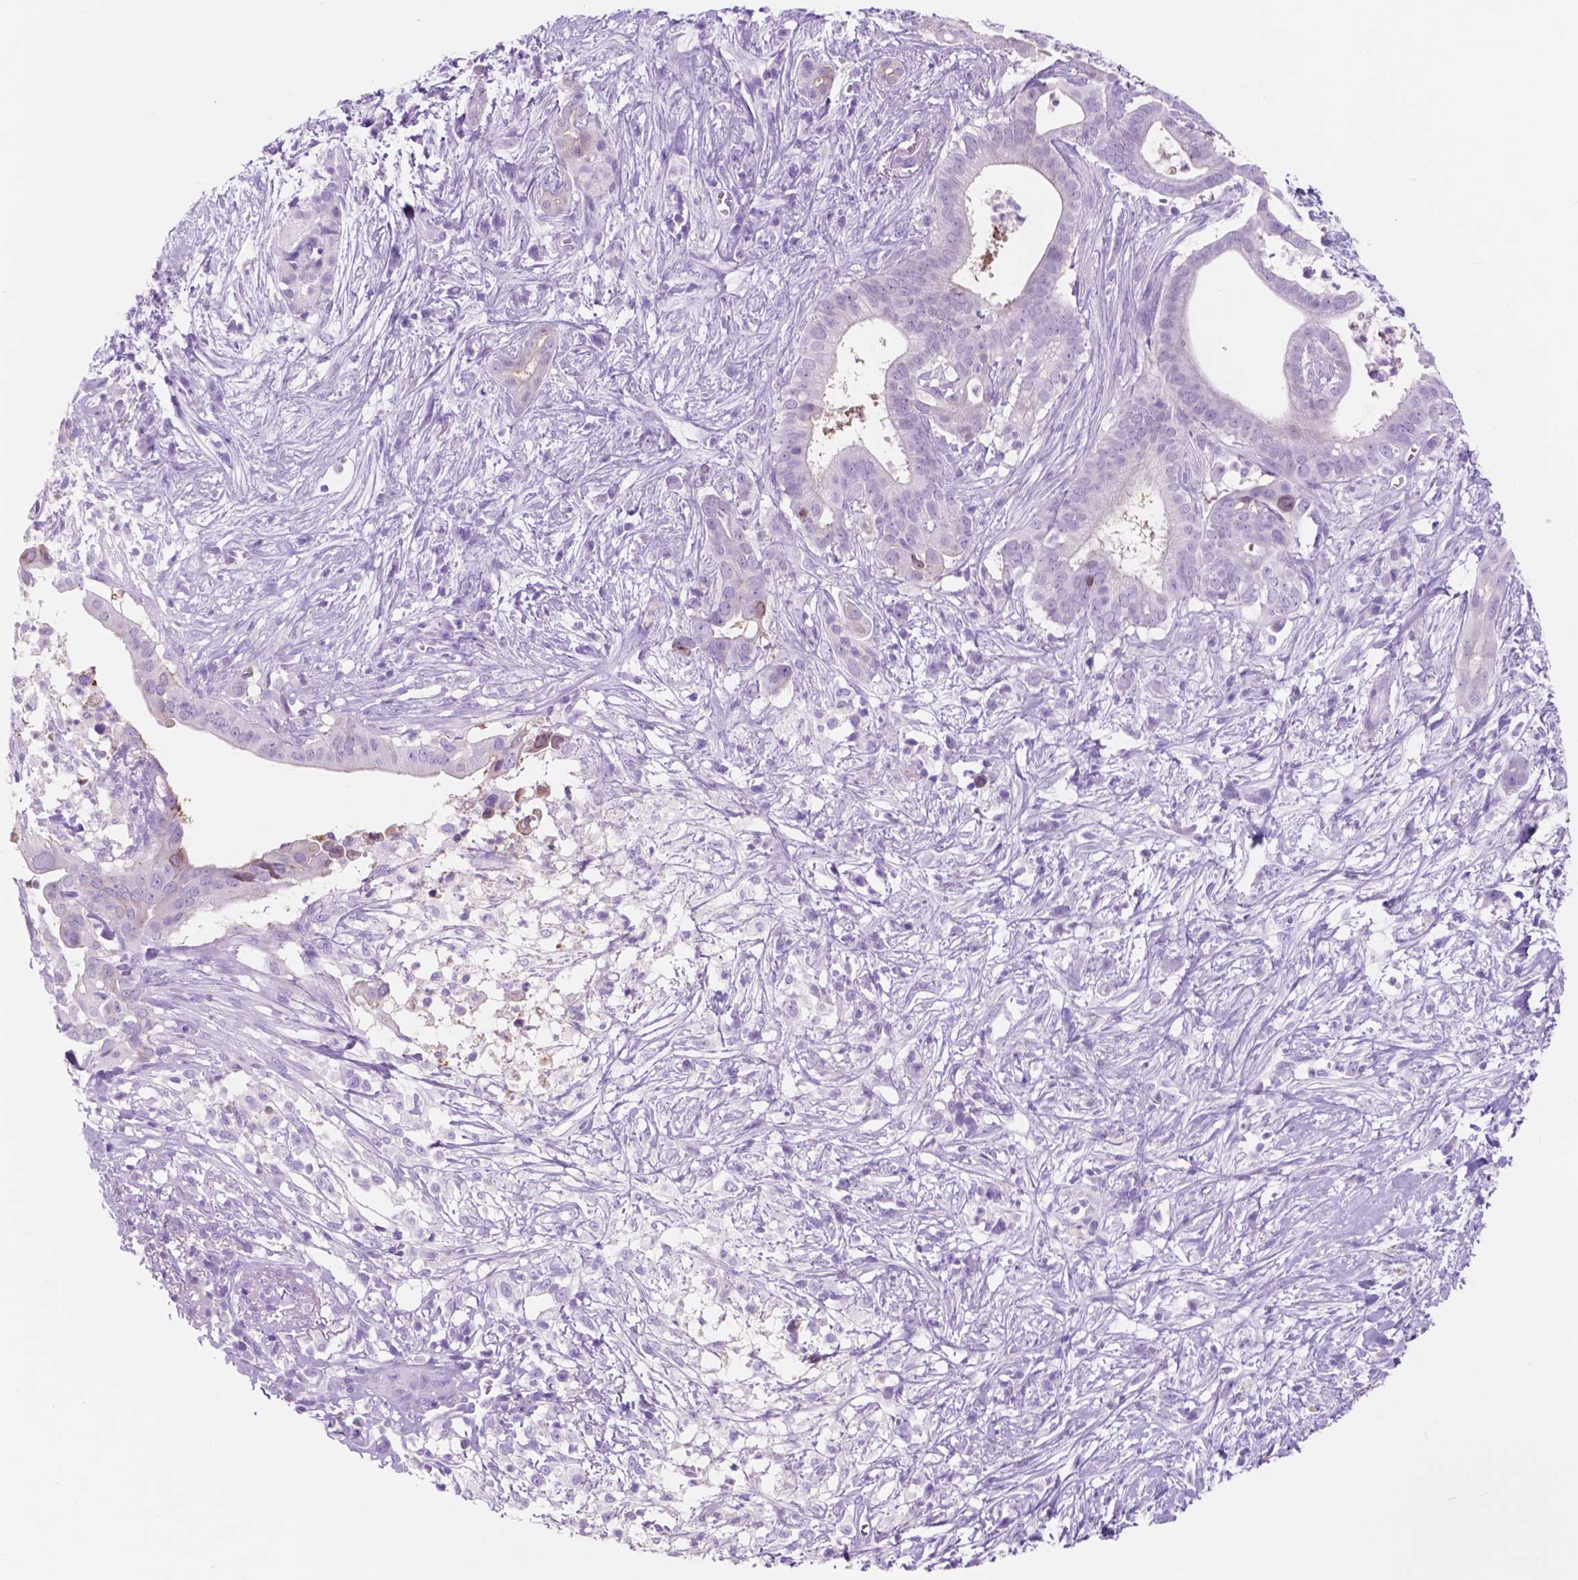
{"staining": {"intensity": "negative", "quantity": "none", "location": "none"}, "tissue": "pancreatic cancer", "cell_type": "Tumor cells", "image_type": "cancer", "snomed": [{"axis": "morphology", "description": "Adenocarcinoma, NOS"}, {"axis": "topography", "description": "Pancreas"}], "caption": "Pancreatic adenocarcinoma stained for a protein using immunohistochemistry exhibits no positivity tumor cells.", "gene": "CUZD1", "patient": {"sex": "male", "age": 61}}